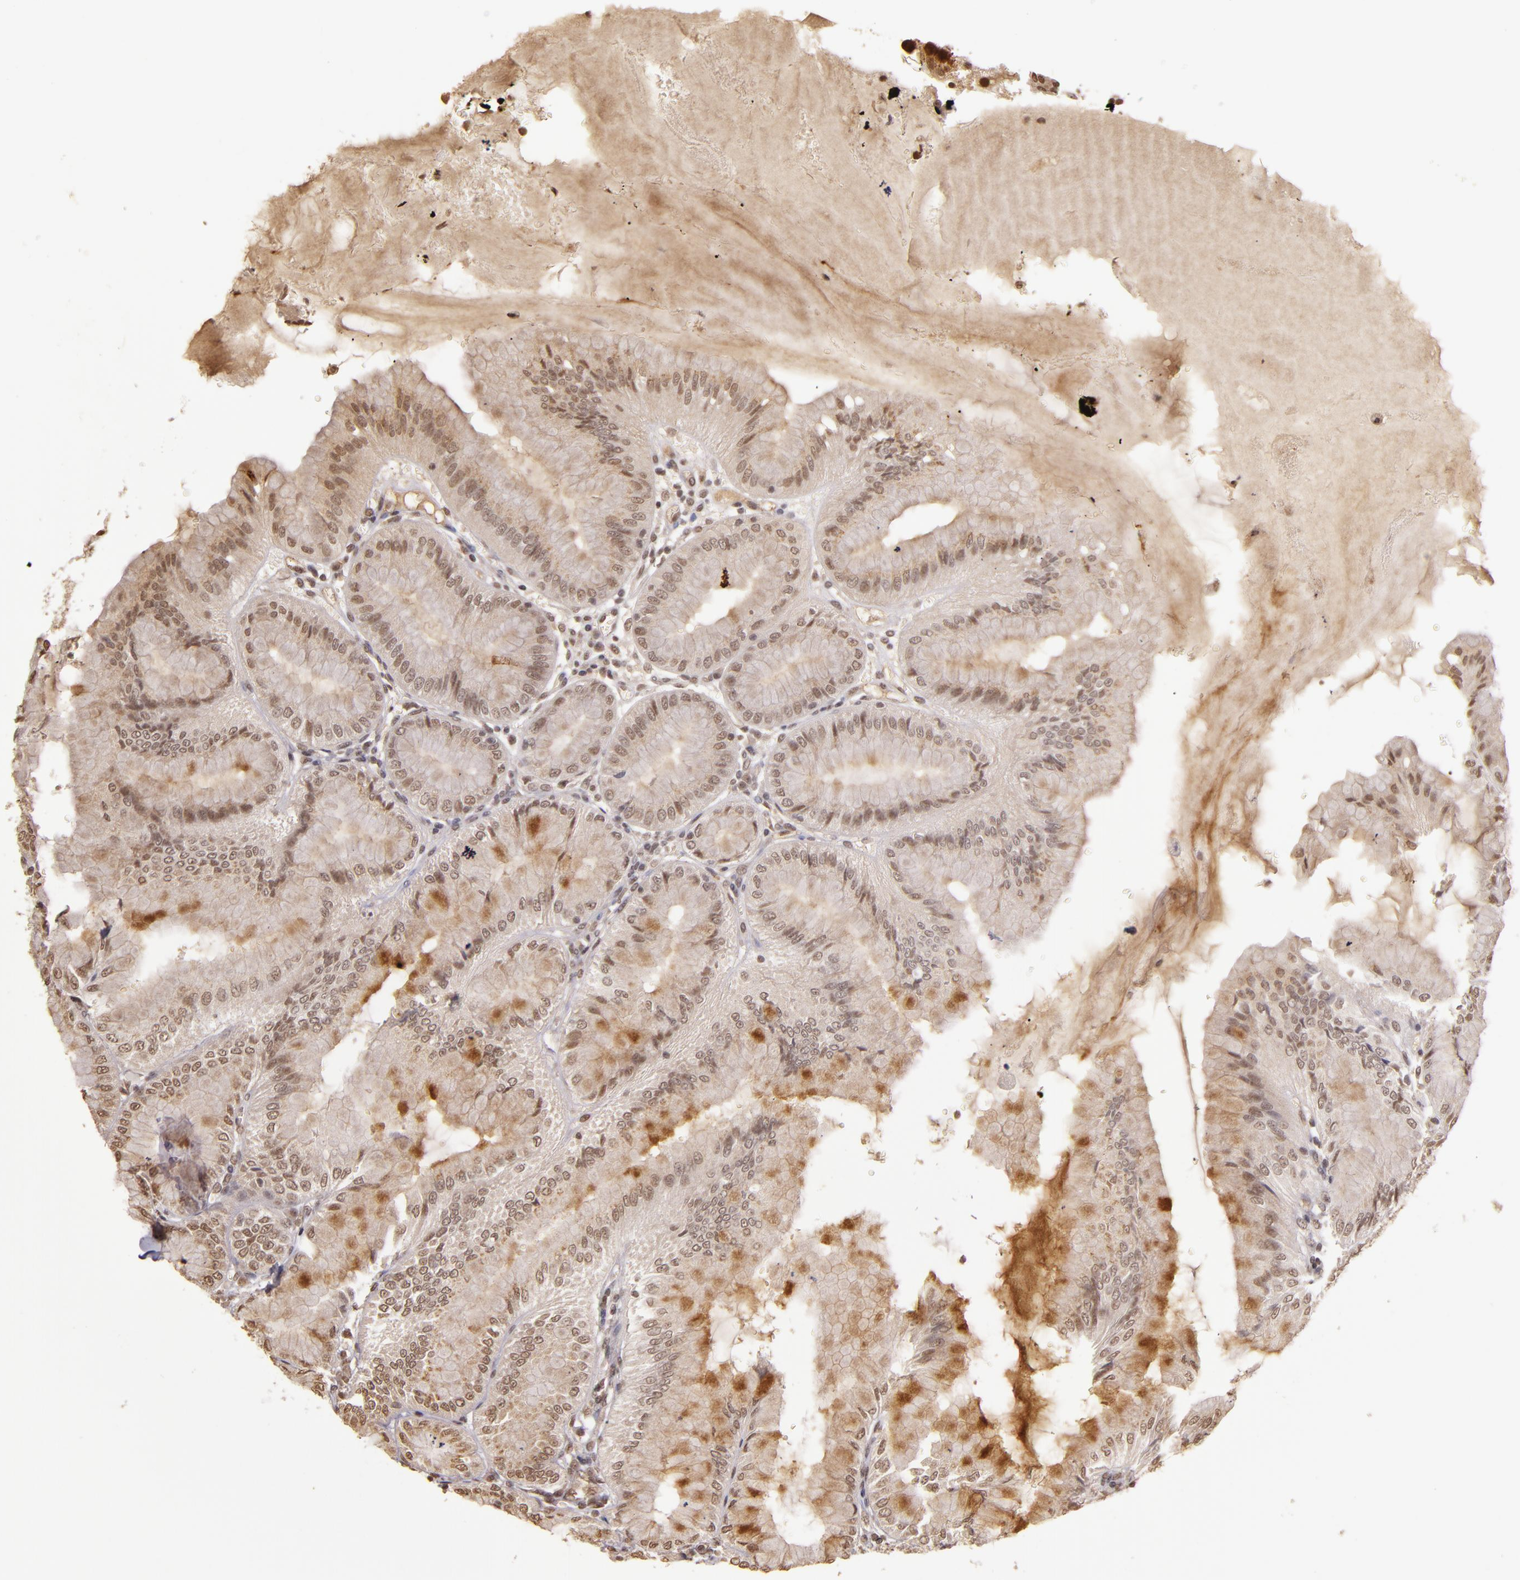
{"staining": {"intensity": "weak", "quantity": "25%-75%", "location": "cytoplasmic/membranous"}, "tissue": "stomach", "cell_type": "Glandular cells", "image_type": "normal", "snomed": [{"axis": "morphology", "description": "Normal tissue, NOS"}, {"axis": "topography", "description": "Stomach, lower"}], "caption": "Stomach stained with DAB immunohistochemistry (IHC) shows low levels of weak cytoplasmic/membranous expression in approximately 25%-75% of glandular cells.", "gene": "CUL1", "patient": {"sex": "male", "age": 71}}